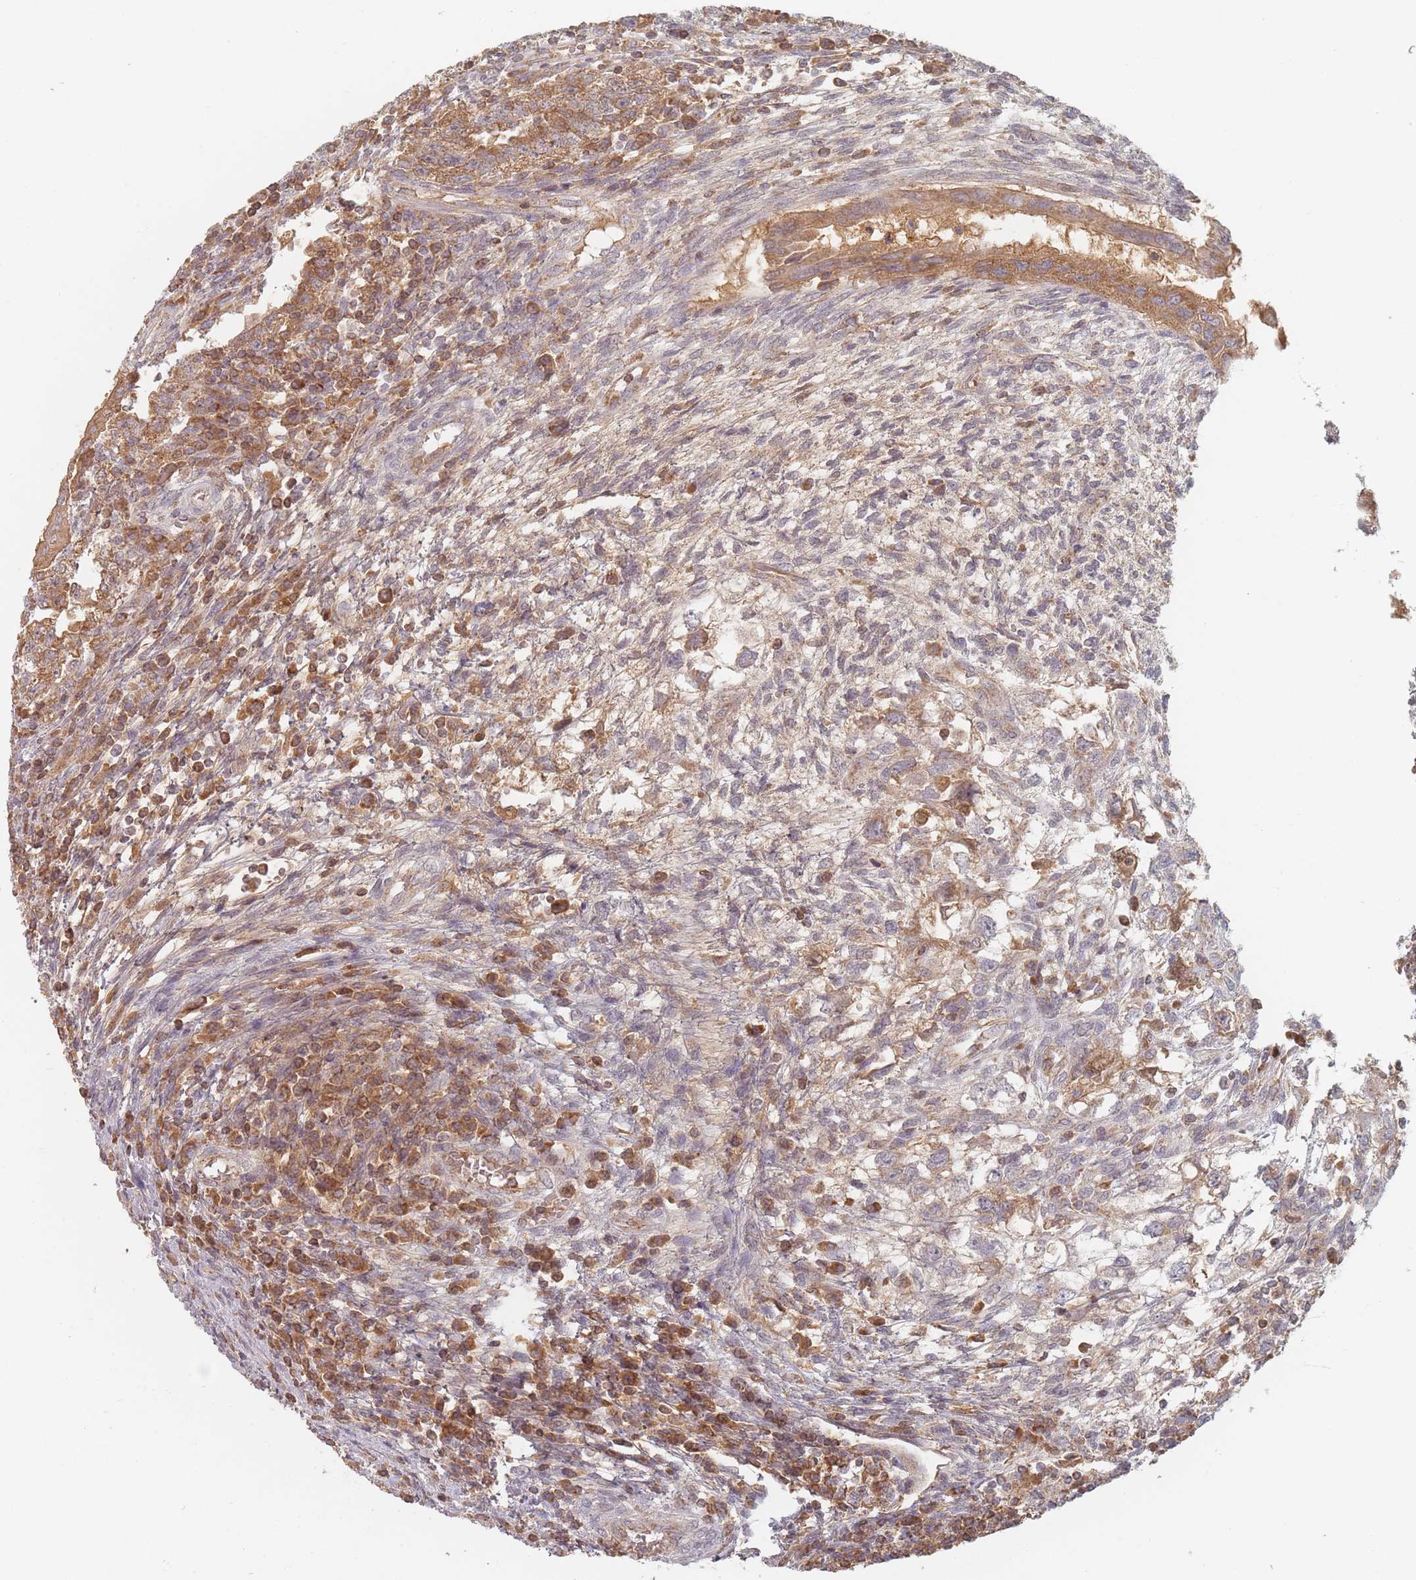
{"staining": {"intensity": "moderate", "quantity": ">75%", "location": "cytoplasmic/membranous"}, "tissue": "testis cancer", "cell_type": "Tumor cells", "image_type": "cancer", "snomed": [{"axis": "morphology", "description": "Carcinoma, Embryonal, NOS"}, {"axis": "topography", "description": "Testis"}], "caption": "IHC (DAB) staining of human testis cancer (embryonal carcinoma) displays moderate cytoplasmic/membranous protein staining in approximately >75% of tumor cells.", "gene": "OR2M4", "patient": {"sex": "male", "age": 26}}